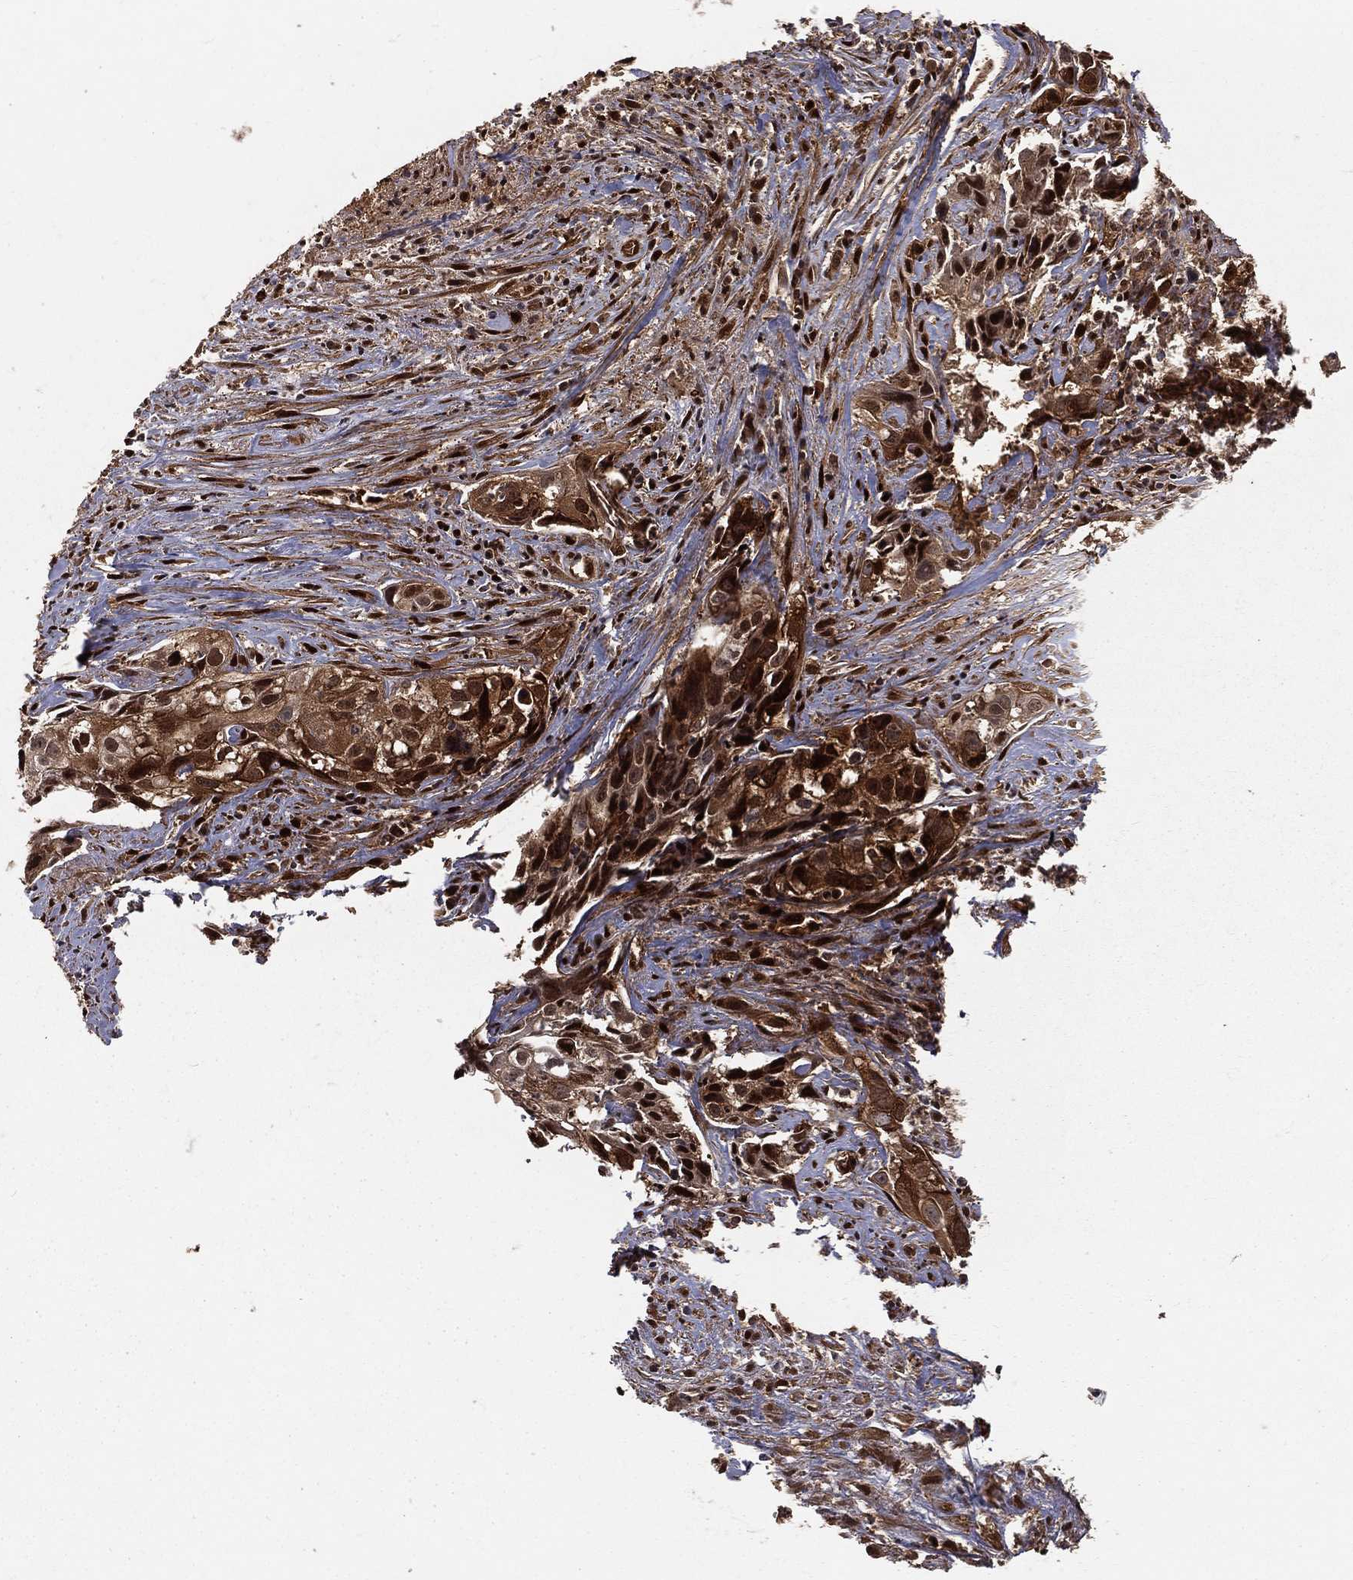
{"staining": {"intensity": "strong", "quantity": ">75%", "location": "cytoplasmic/membranous,nuclear"}, "tissue": "cervical cancer", "cell_type": "Tumor cells", "image_type": "cancer", "snomed": [{"axis": "morphology", "description": "Squamous cell carcinoma, NOS"}, {"axis": "topography", "description": "Cervix"}], "caption": "Immunohistochemistry (IHC) image of neoplastic tissue: human cervical cancer (squamous cell carcinoma) stained using IHC exhibits high levels of strong protein expression localized specifically in the cytoplasmic/membranous and nuclear of tumor cells, appearing as a cytoplasmic/membranous and nuclear brown color.", "gene": "MAPK1", "patient": {"sex": "female", "age": 53}}